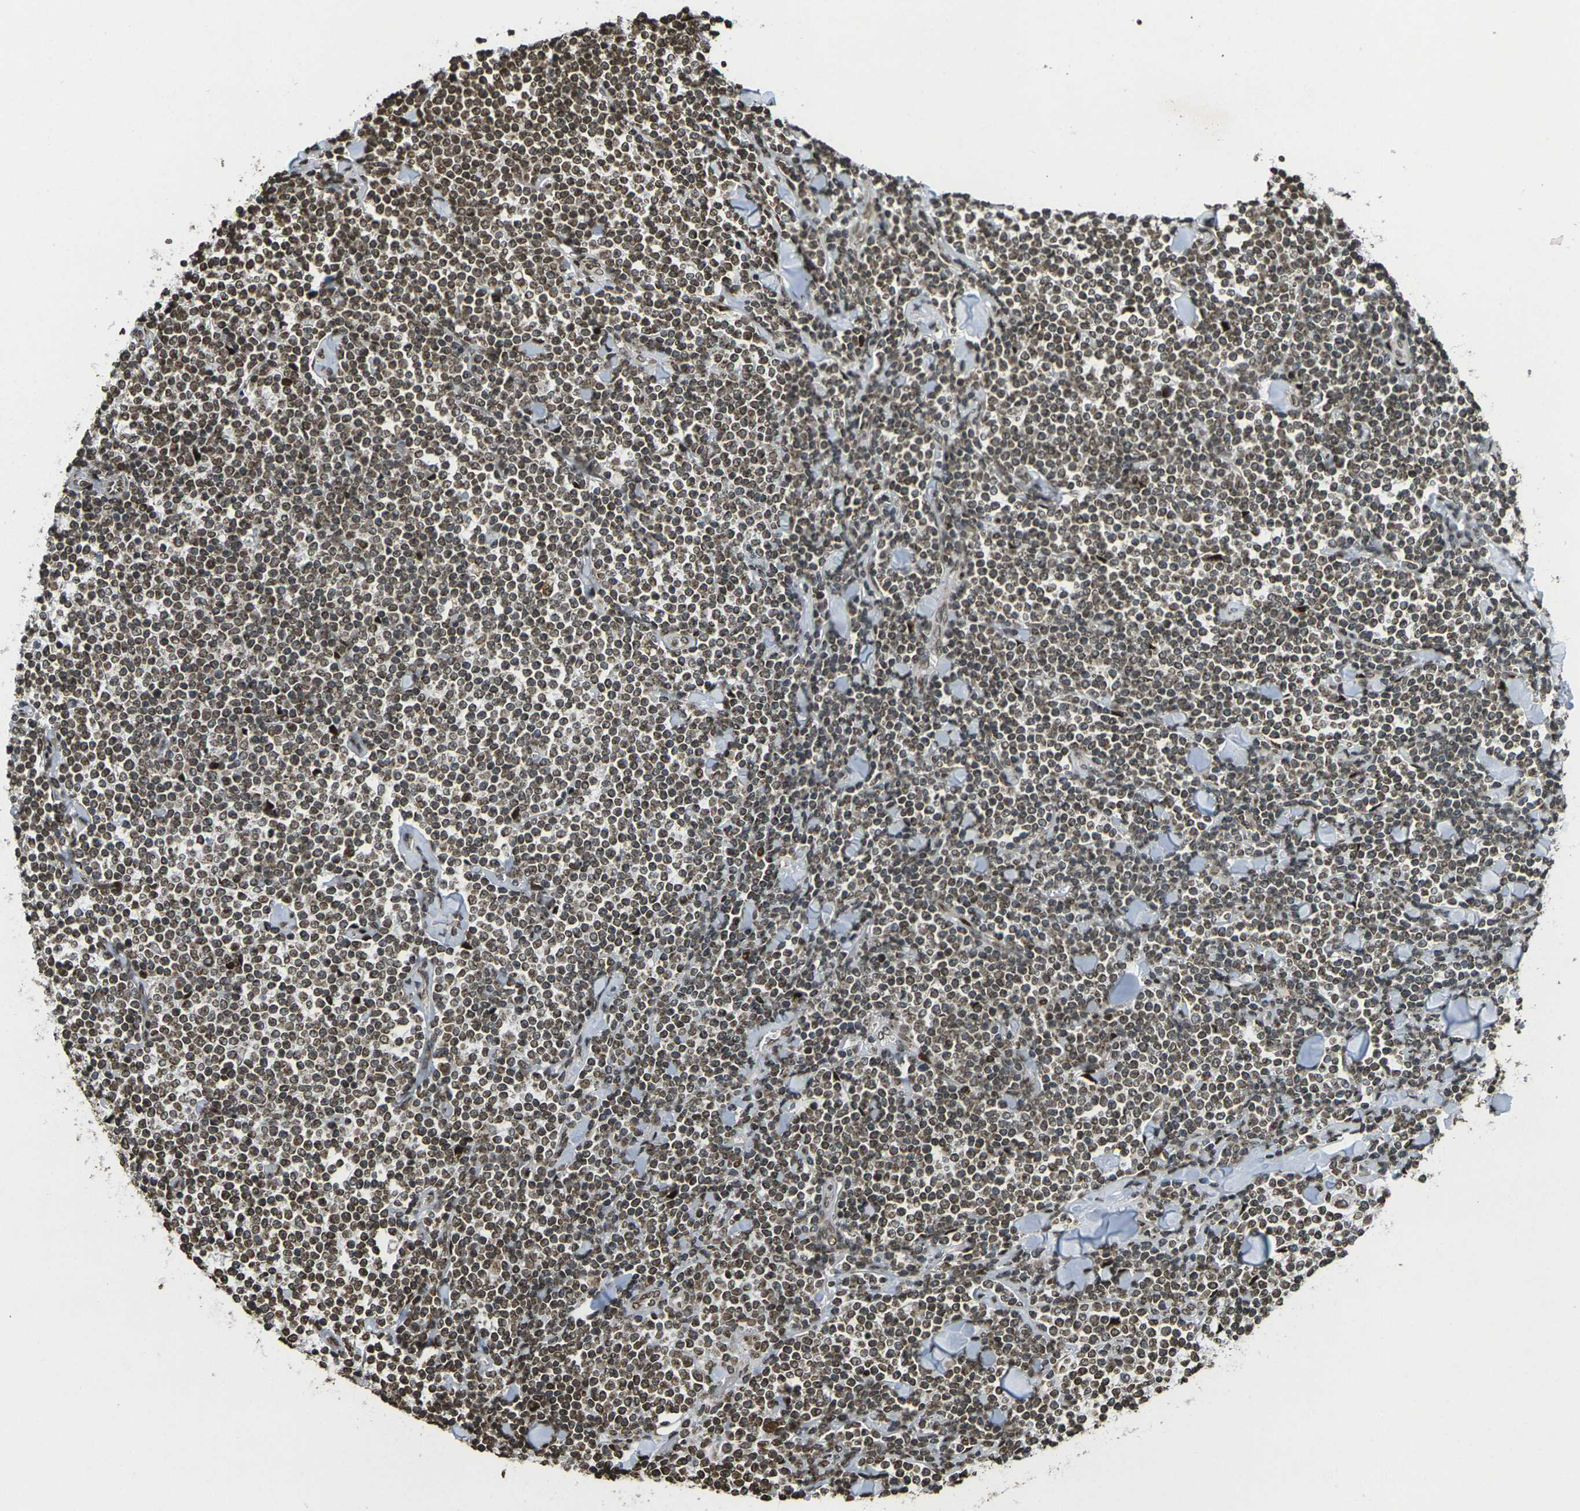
{"staining": {"intensity": "moderate", "quantity": ">75%", "location": "nuclear"}, "tissue": "lymphoma", "cell_type": "Tumor cells", "image_type": "cancer", "snomed": [{"axis": "morphology", "description": "Malignant lymphoma, non-Hodgkin's type, Low grade"}, {"axis": "topography", "description": "Soft tissue"}], "caption": "Human malignant lymphoma, non-Hodgkin's type (low-grade) stained for a protein (brown) shows moderate nuclear positive positivity in approximately >75% of tumor cells.", "gene": "NEUROG2", "patient": {"sex": "male", "age": 92}}